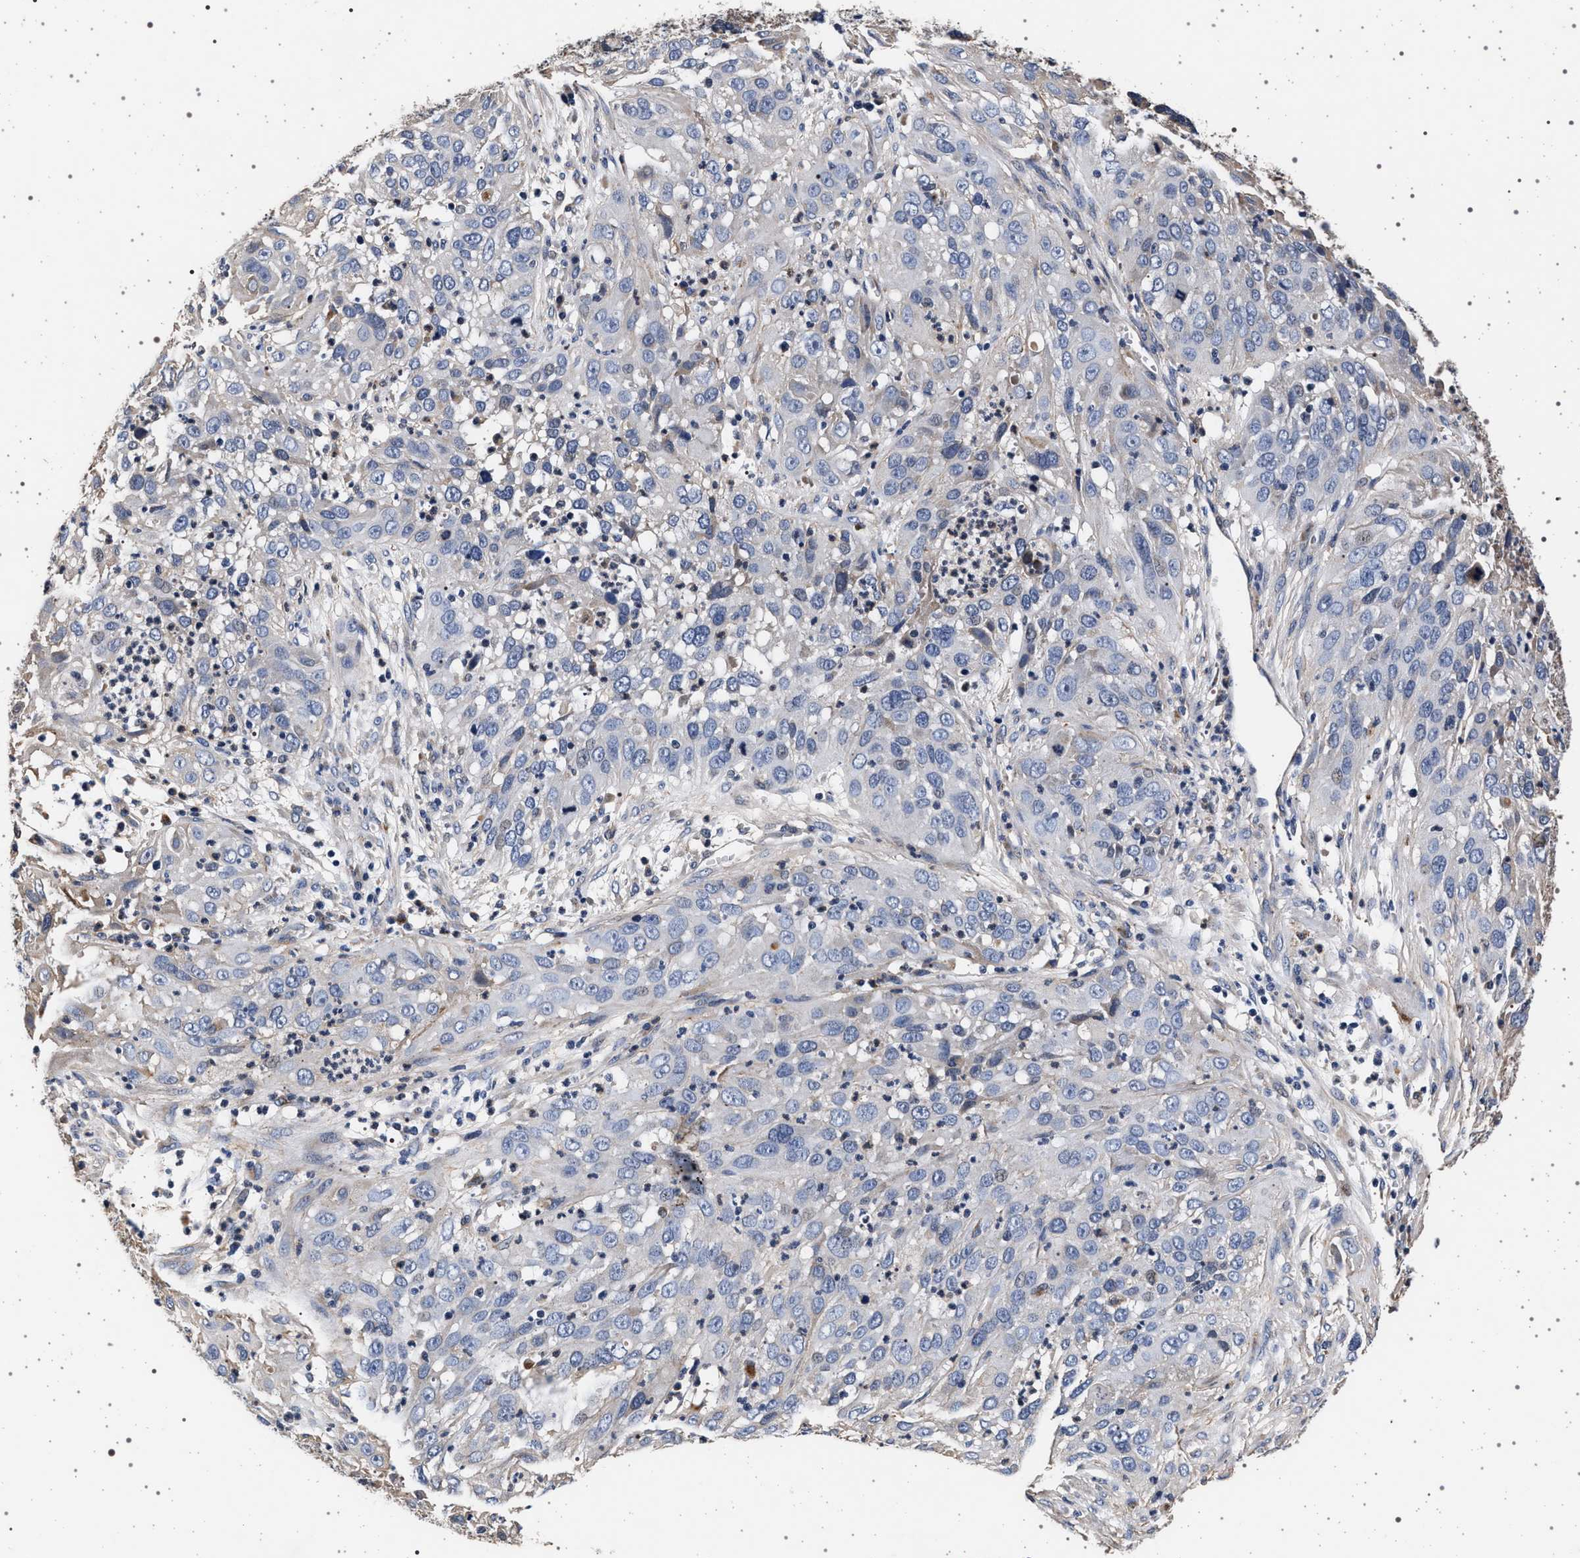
{"staining": {"intensity": "negative", "quantity": "none", "location": "none"}, "tissue": "cervical cancer", "cell_type": "Tumor cells", "image_type": "cancer", "snomed": [{"axis": "morphology", "description": "Squamous cell carcinoma, NOS"}, {"axis": "topography", "description": "Cervix"}], "caption": "An IHC image of cervical squamous cell carcinoma is shown. There is no staining in tumor cells of cervical squamous cell carcinoma.", "gene": "KCNK6", "patient": {"sex": "female", "age": 32}}